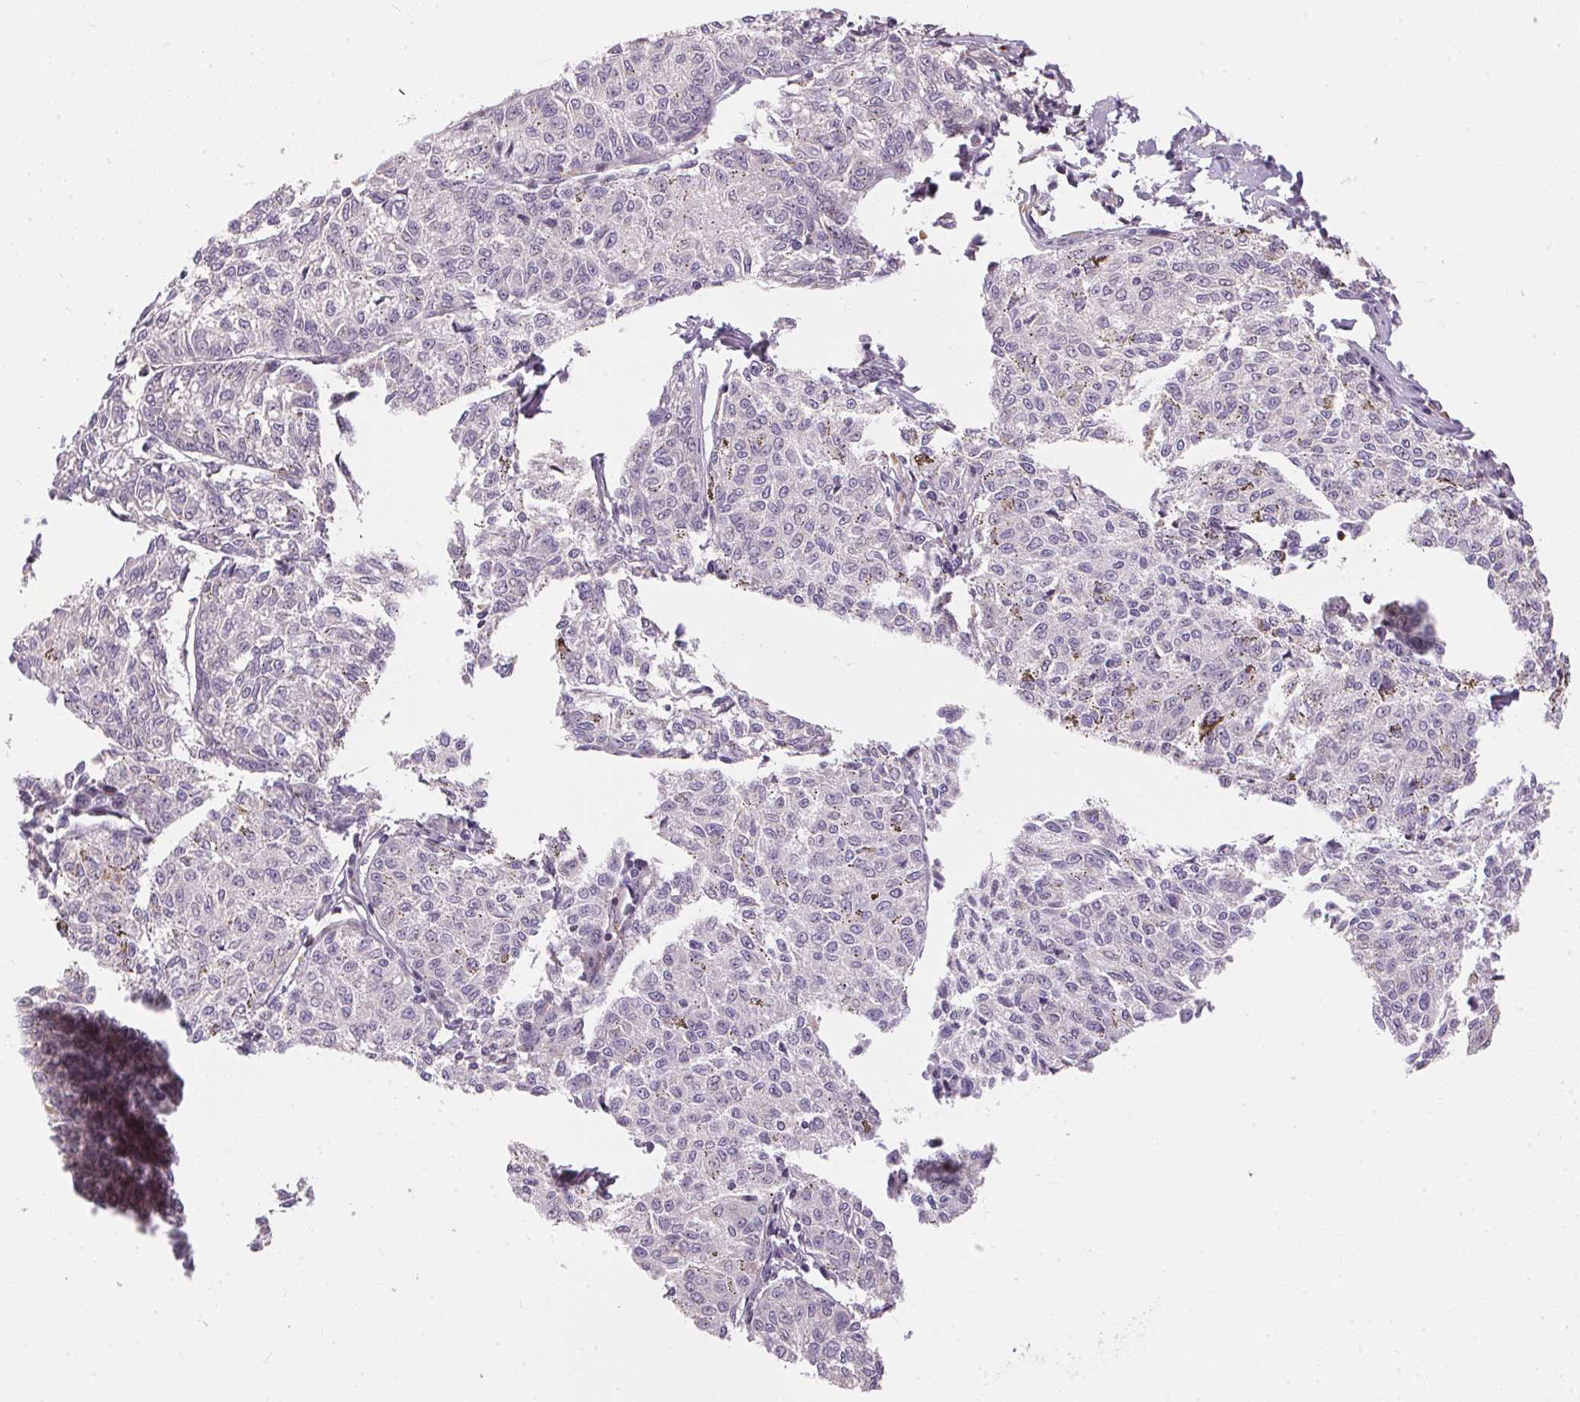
{"staining": {"intensity": "negative", "quantity": "none", "location": "none"}, "tissue": "melanoma", "cell_type": "Tumor cells", "image_type": "cancer", "snomed": [{"axis": "morphology", "description": "Malignant melanoma, NOS"}, {"axis": "topography", "description": "Skin"}], "caption": "This histopathology image is of malignant melanoma stained with immunohistochemistry (IHC) to label a protein in brown with the nuclei are counter-stained blue. There is no positivity in tumor cells.", "gene": "UNC13B", "patient": {"sex": "female", "age": 72}}